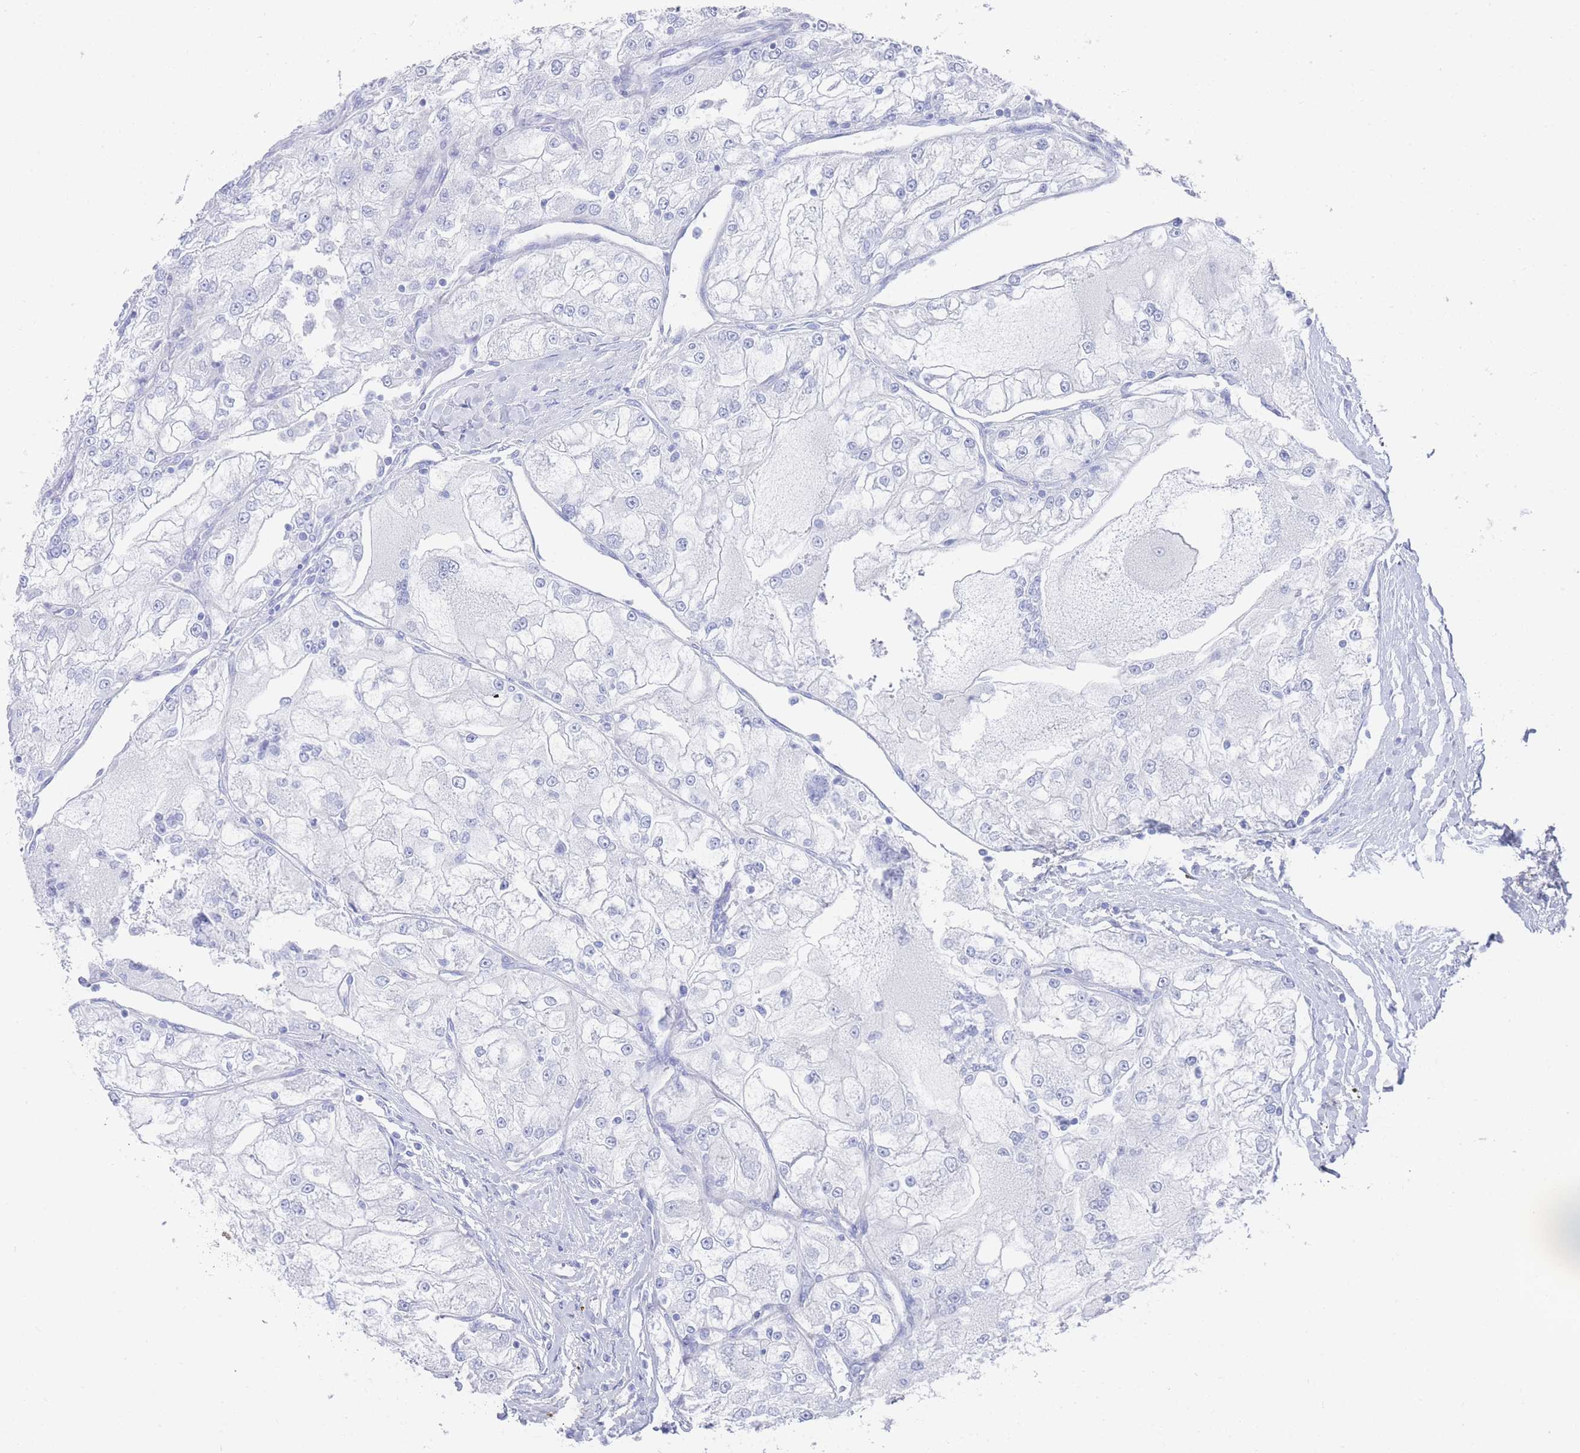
{"staining": {"intensity": "negative", "quantity": "none", "location": "none"}, "tissue": "renal cancer", "cell_type": "Tumor cells", "image_type": "cancer", "snomed": [{"axis": "morphology", "description": "Adenocarcinoma, NOS"}, {"axis": "topography", "description": "Kidney"}], "caption": "A histopathology image of renal cancer stained for a protein shows no brown staining in tumor cells.", "gene": "LRRC37A", "patient": {"sex": "female", "age": 72}}